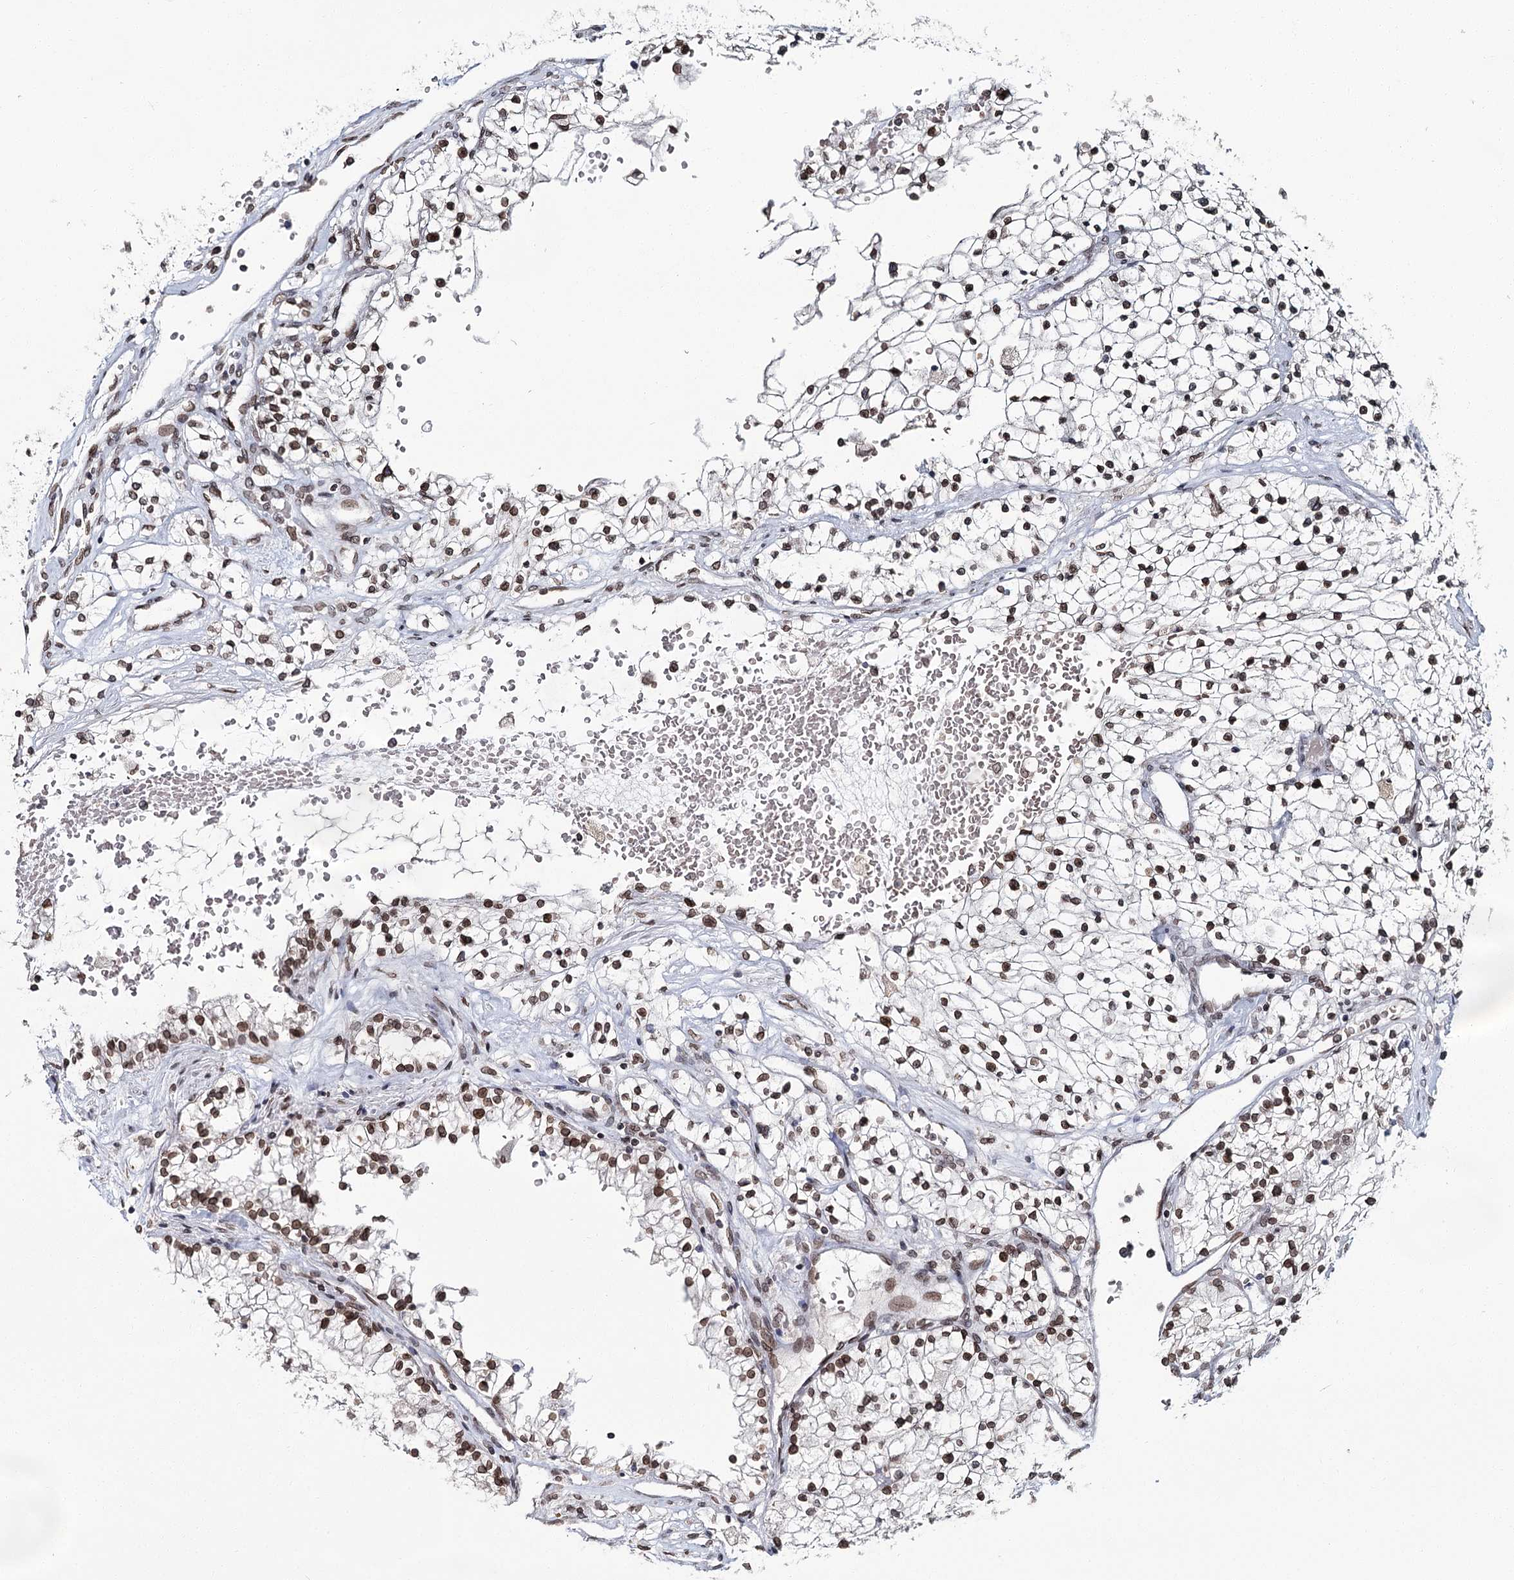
{"staining": {"intensity": "moderate", "quantity": ">75%", "location": "nuclear"}, "tissue": "renal cancer", "cell_type": "Tumor cells", "image_type": "cancer", "snomed": [{"axis": "morphology", "description": "Normal tissue, NOS"}, {"axis": "morphology", "description": "Adenocarcinoma, NOS"}, {"axis": "topography", "description": "Kidney"}], "caption": "Renal adenocarcinoma was stained to show a protein in brown. There is medium levels of moderate nuclear staining in about >75% of tumor cells. The staining was performed using DAB (3,3'-diaminobenzidine) to visualize the protein expression in brown, while the nuclei were stained in blue with hematoxylin (Magnification: 20x).", "gene": "KIAA0930", "patient": {"sex": "male", "age": 68}}